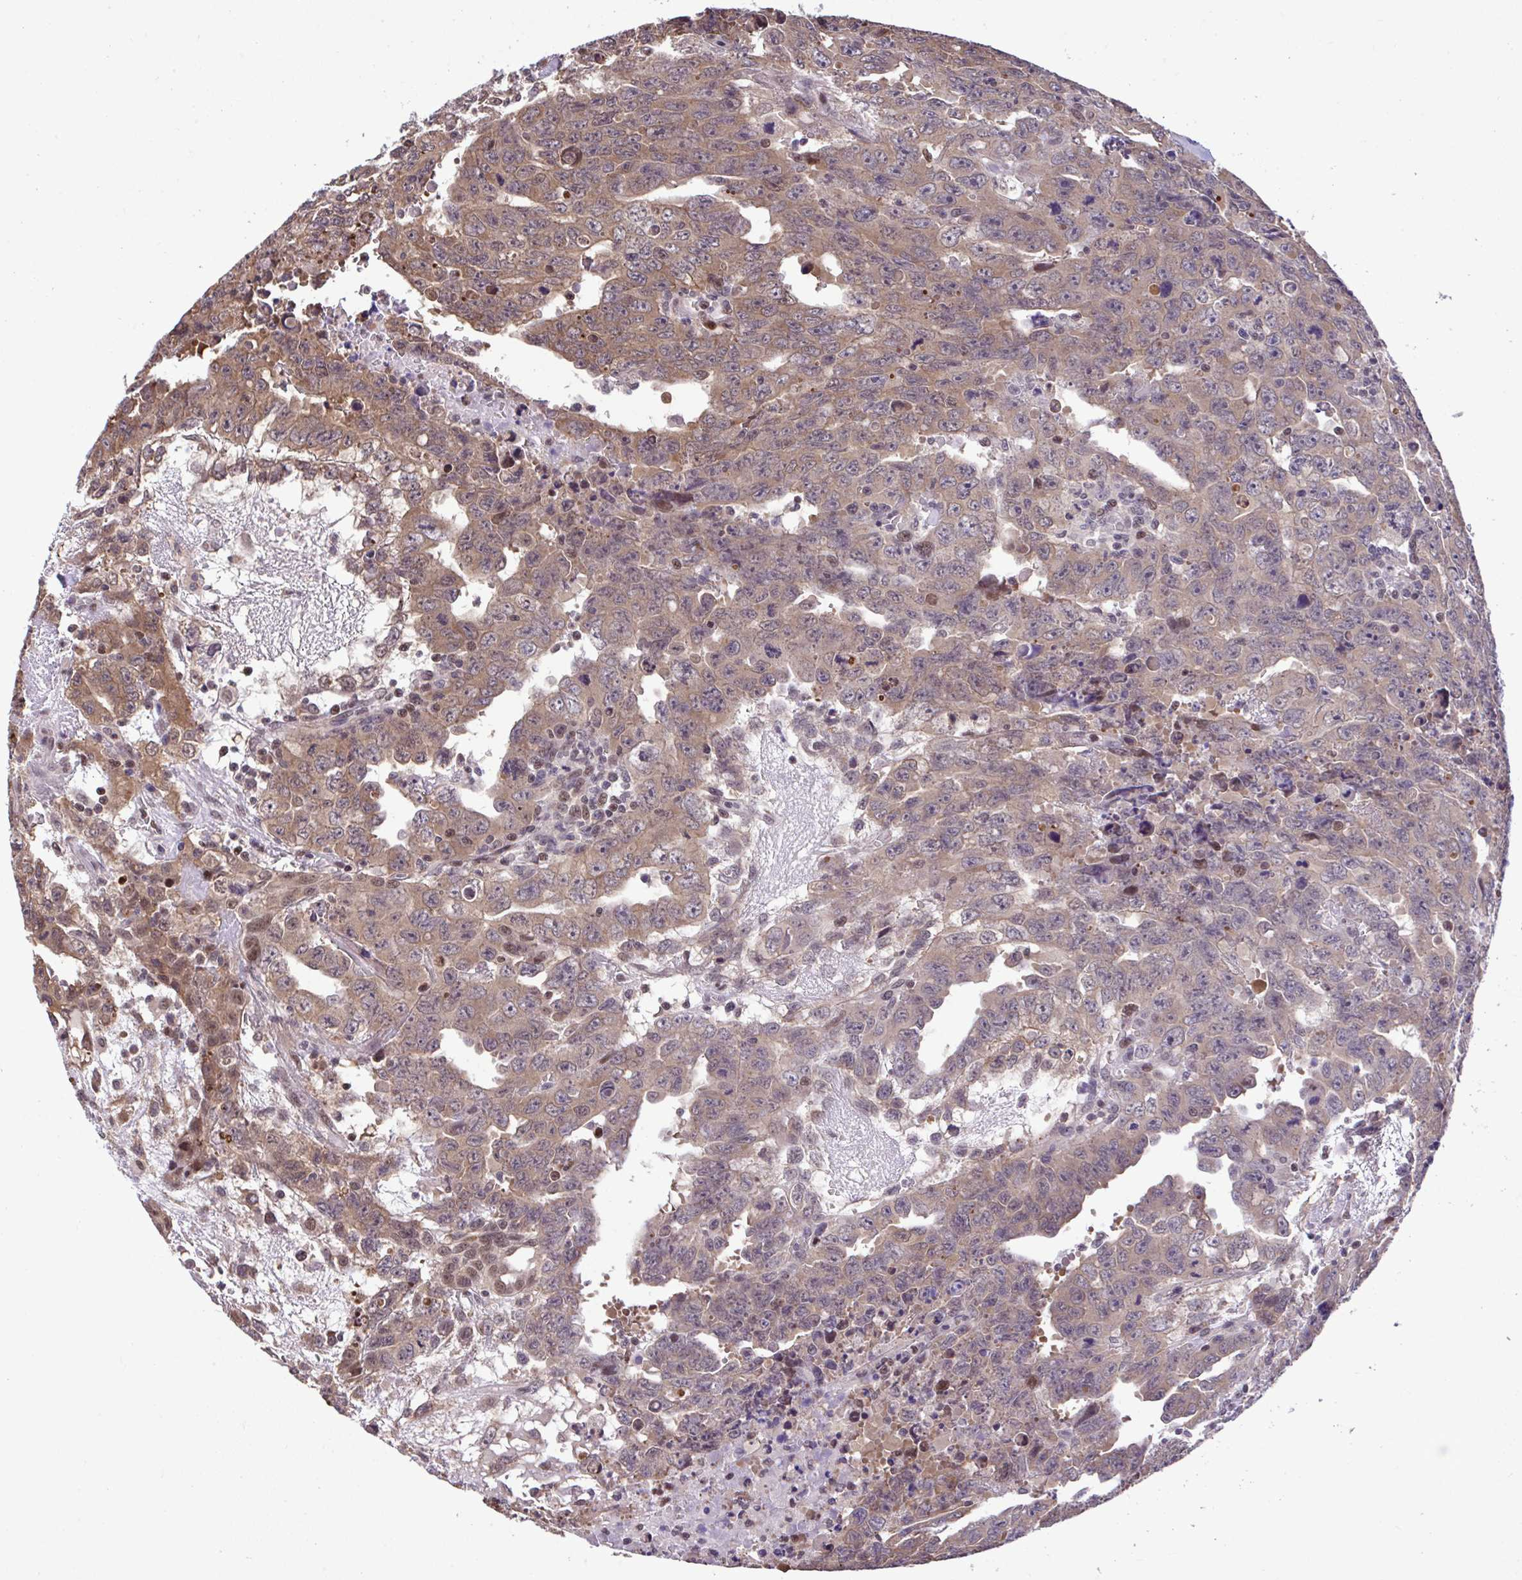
{"staining": {"intensity": "moderate", "quantity": "25%-75%", "location": "cytoplasmic/membranous,nuclear"}, "tissue": "testis cancer", "cell_type": "Tumor cells", "image_type": "cancer", "snomed": [{"axis": "morphology", "description": "Carcinoma, Embryonal, NOS"}, {"axis": "topography", "description": "Testis"}], "caption": "Protein positivity by IHC displays moderate cytoplasmic/membranous and nuclear staining in about 25%-75% of tumor cells in testis embryonal carcinoma.", "gene": "GLIS3", "patient": {"sex": "male", "age": 24}}